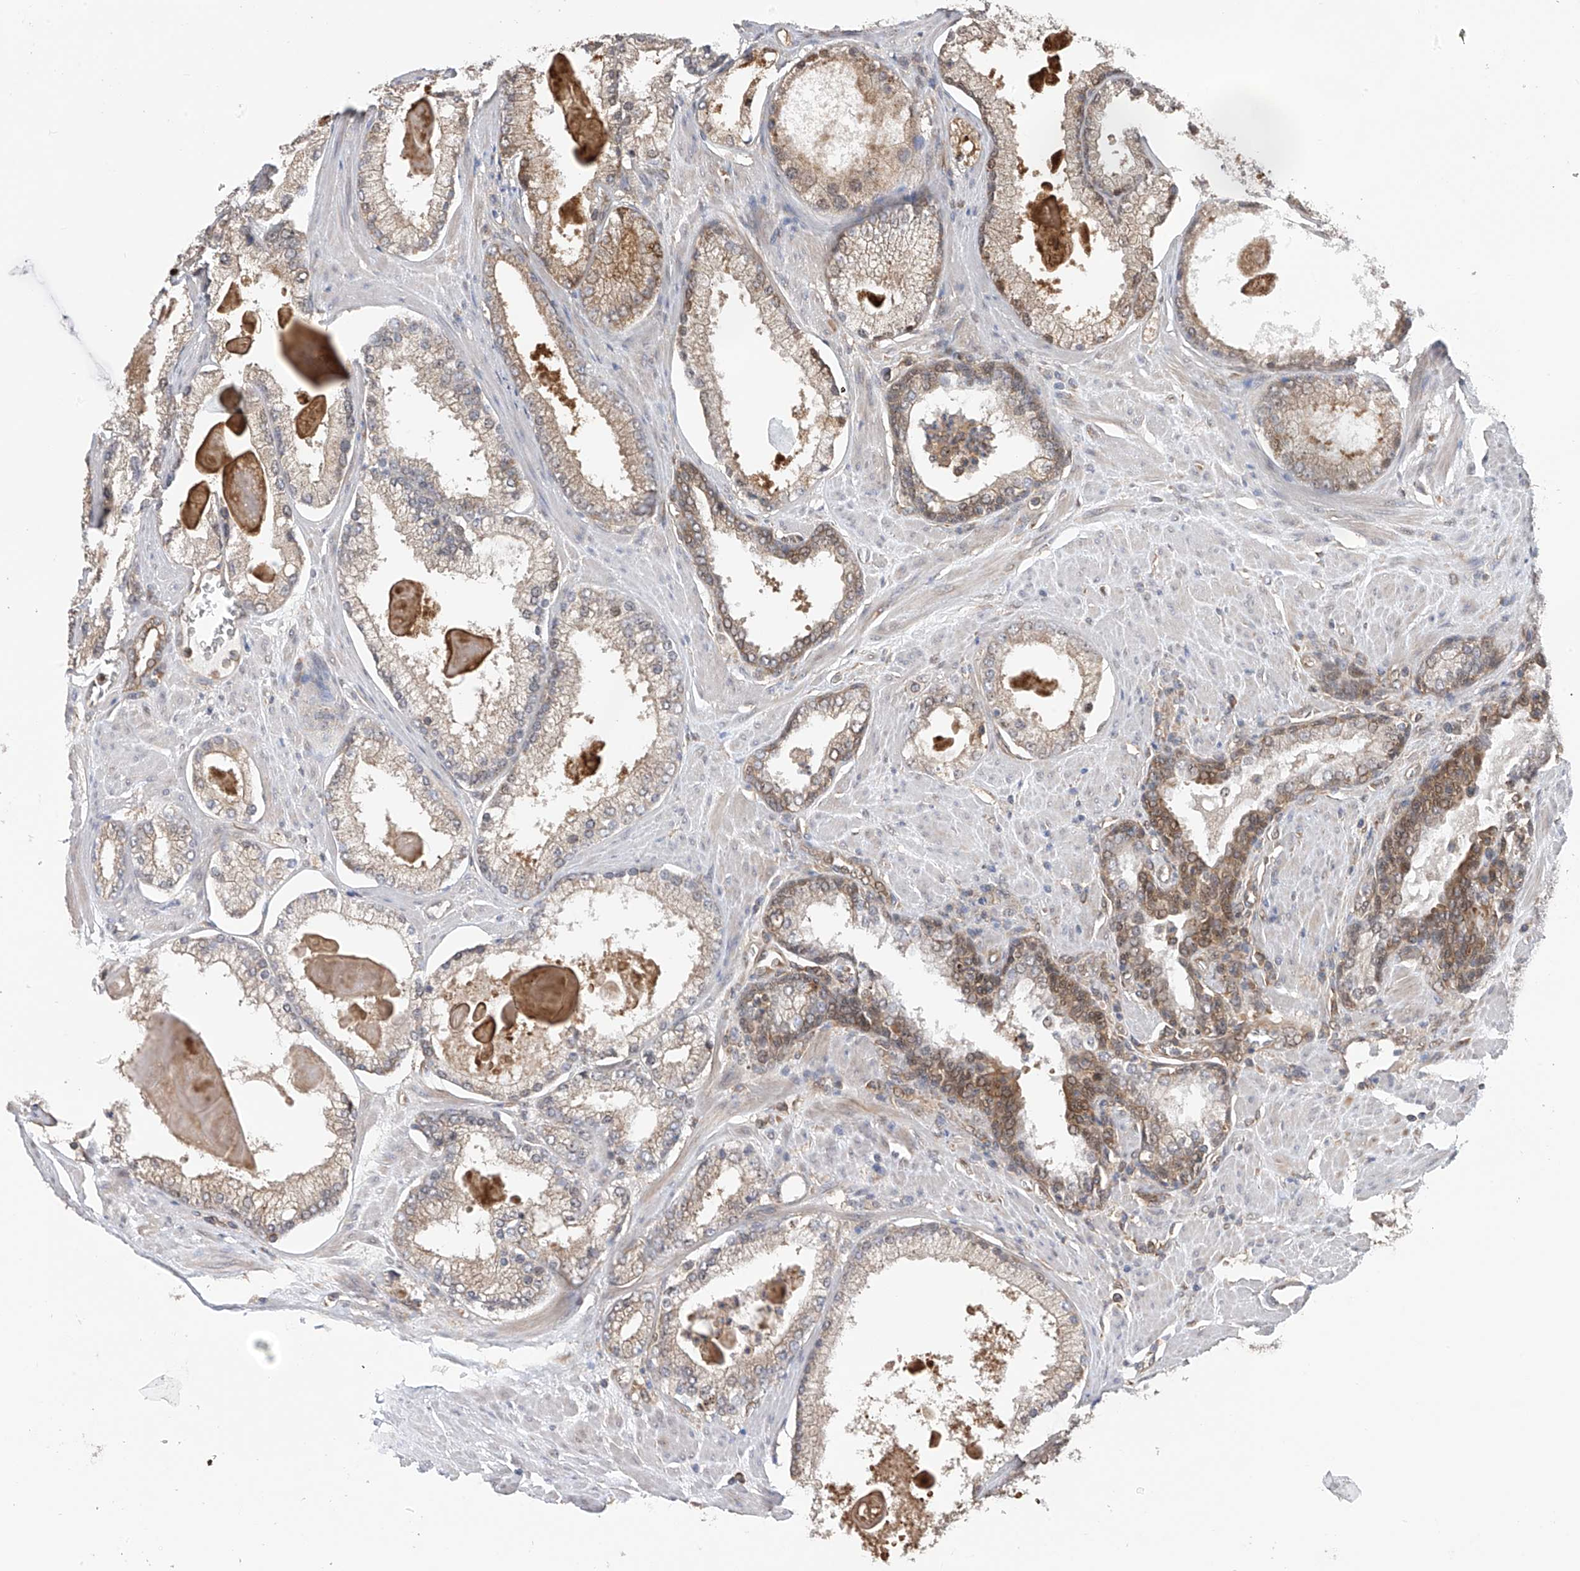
{"staining": {"intensity": "weak", "quantity": "<25%", "location": "cytoplasmic/membranous"}, "tissue": "prostate cancer", "cell_type": "Tumor cells", "image_type": "cancer", "snomed": [{"axis": "morphology", "description": "Adenocarcinoma, Low grade"}, {"axis": "topography", "description": "Prostate"}], "caption": "Tumor cells show no significant protein positivity in prostate cancer.", "gene": "CHPF", "patient": {"sex": "male", "age": 54}}